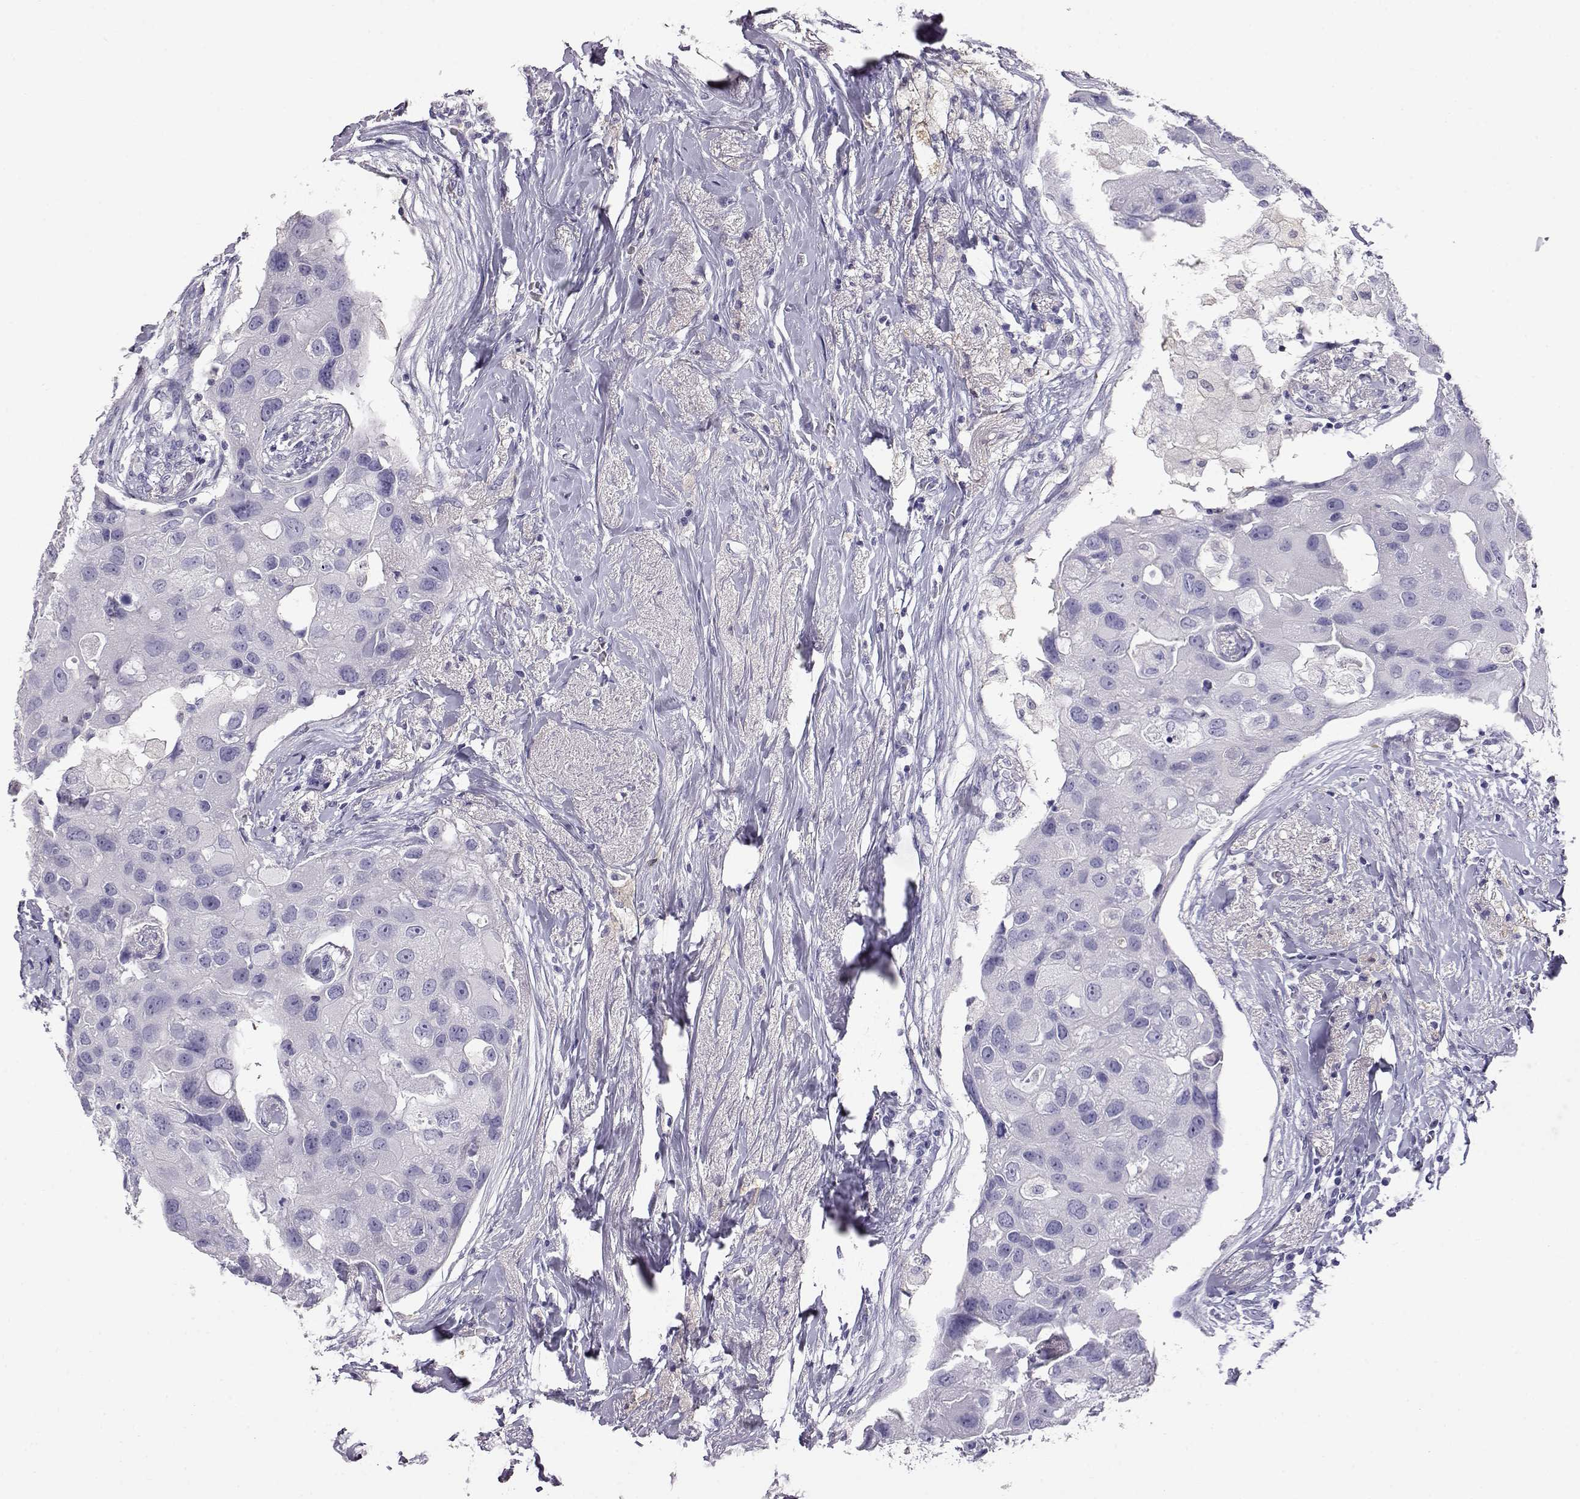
{"staining": {"intensity": "negative", "quantity": "none", "location": "none"}, "tissue": "breast cancer", "cell_type": "Tumor cells", "image_type": "cancer", "snomed": [{"axis": "morphology", "description": "Duct carcinoma"}, {"axis": "topography", "description": "Breast"}], "caption": "Photomicrograph shows no significant protein expression in tumor cells of breast cancer.", "gene": "AKR1B1", "patient": {"sex": "female", "age": 43}}